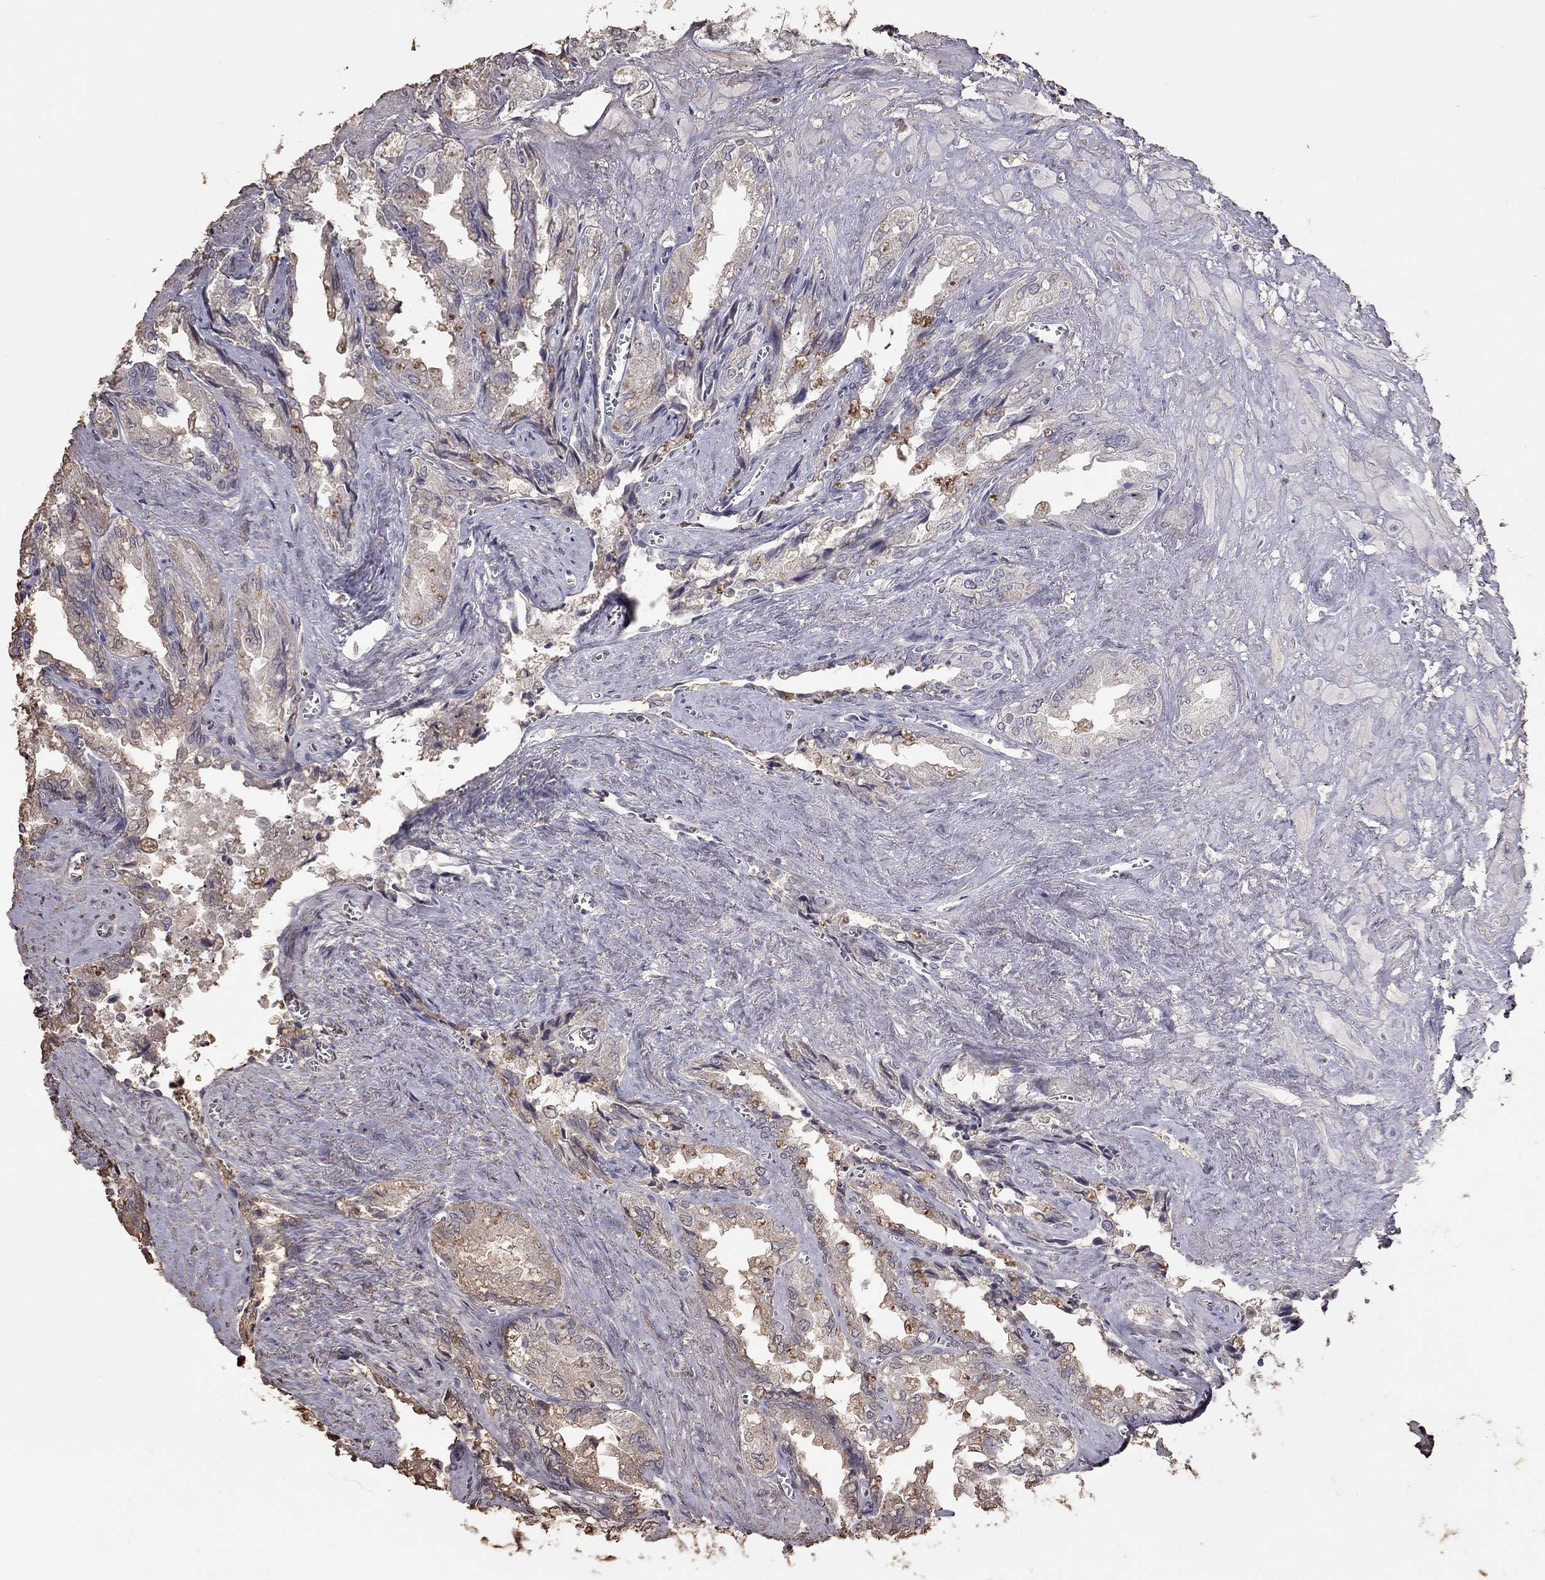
{"staining": {"intensity": "weak", "quantity": "<25%", "location": "cytoplasmic/membranous"}, "tissue": "seminal vesicle", "cell_type": "Glandular cells", "image_type": "normal", "snomed": [{"axis": "morphology", "description": "Normal tissue, NOS"}, {"axis": "topography", "description": "Seminal veicle"}], "caption": "Seminal vesicle was stained to show a protein in brown. There is no significant expression in glandular cells. (DAB IHC with hematoxylin counter stain).", "gene": "SUN3", "patient": {"sex": "male", "age": 67}}